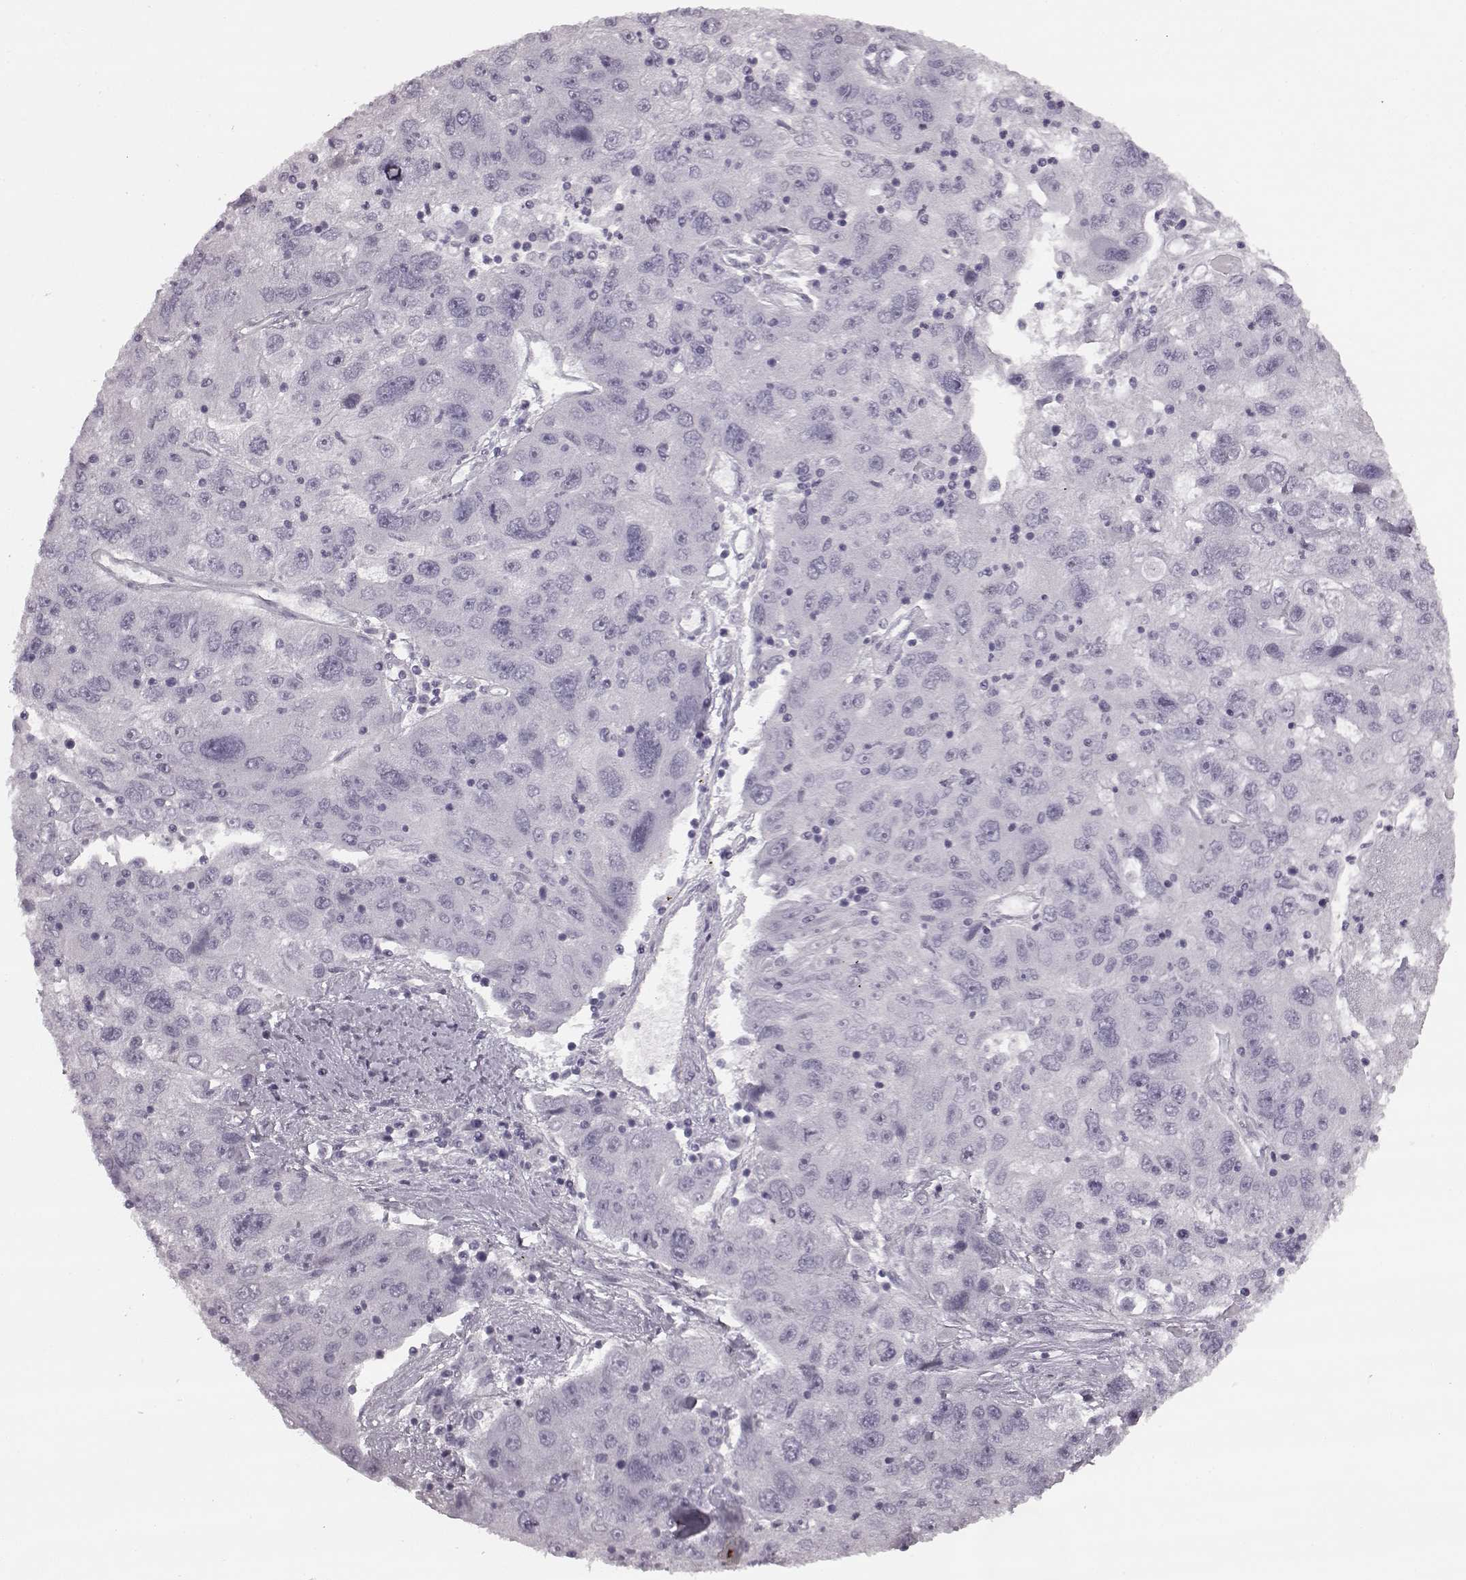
{"staining": {"intensity": "negative", "quantity": "none", "location": "none"}, "tissue": "stomach cancer", "cell_type": "Tumor cells", "image_type": "cancer", "snomed": [{"axis": "morphology", "description": "Adenocarcinoma, NOS"}, {"axis": "topography", "description": "Stomach"}], "caption": "Adenocarcinoma (stomach) stained for a protein using immunohistochemistry (IHC) exhibits no positivity tumor cells.", "gene": "SEMG2", "patient": {"sex": "male", "age": 56}}